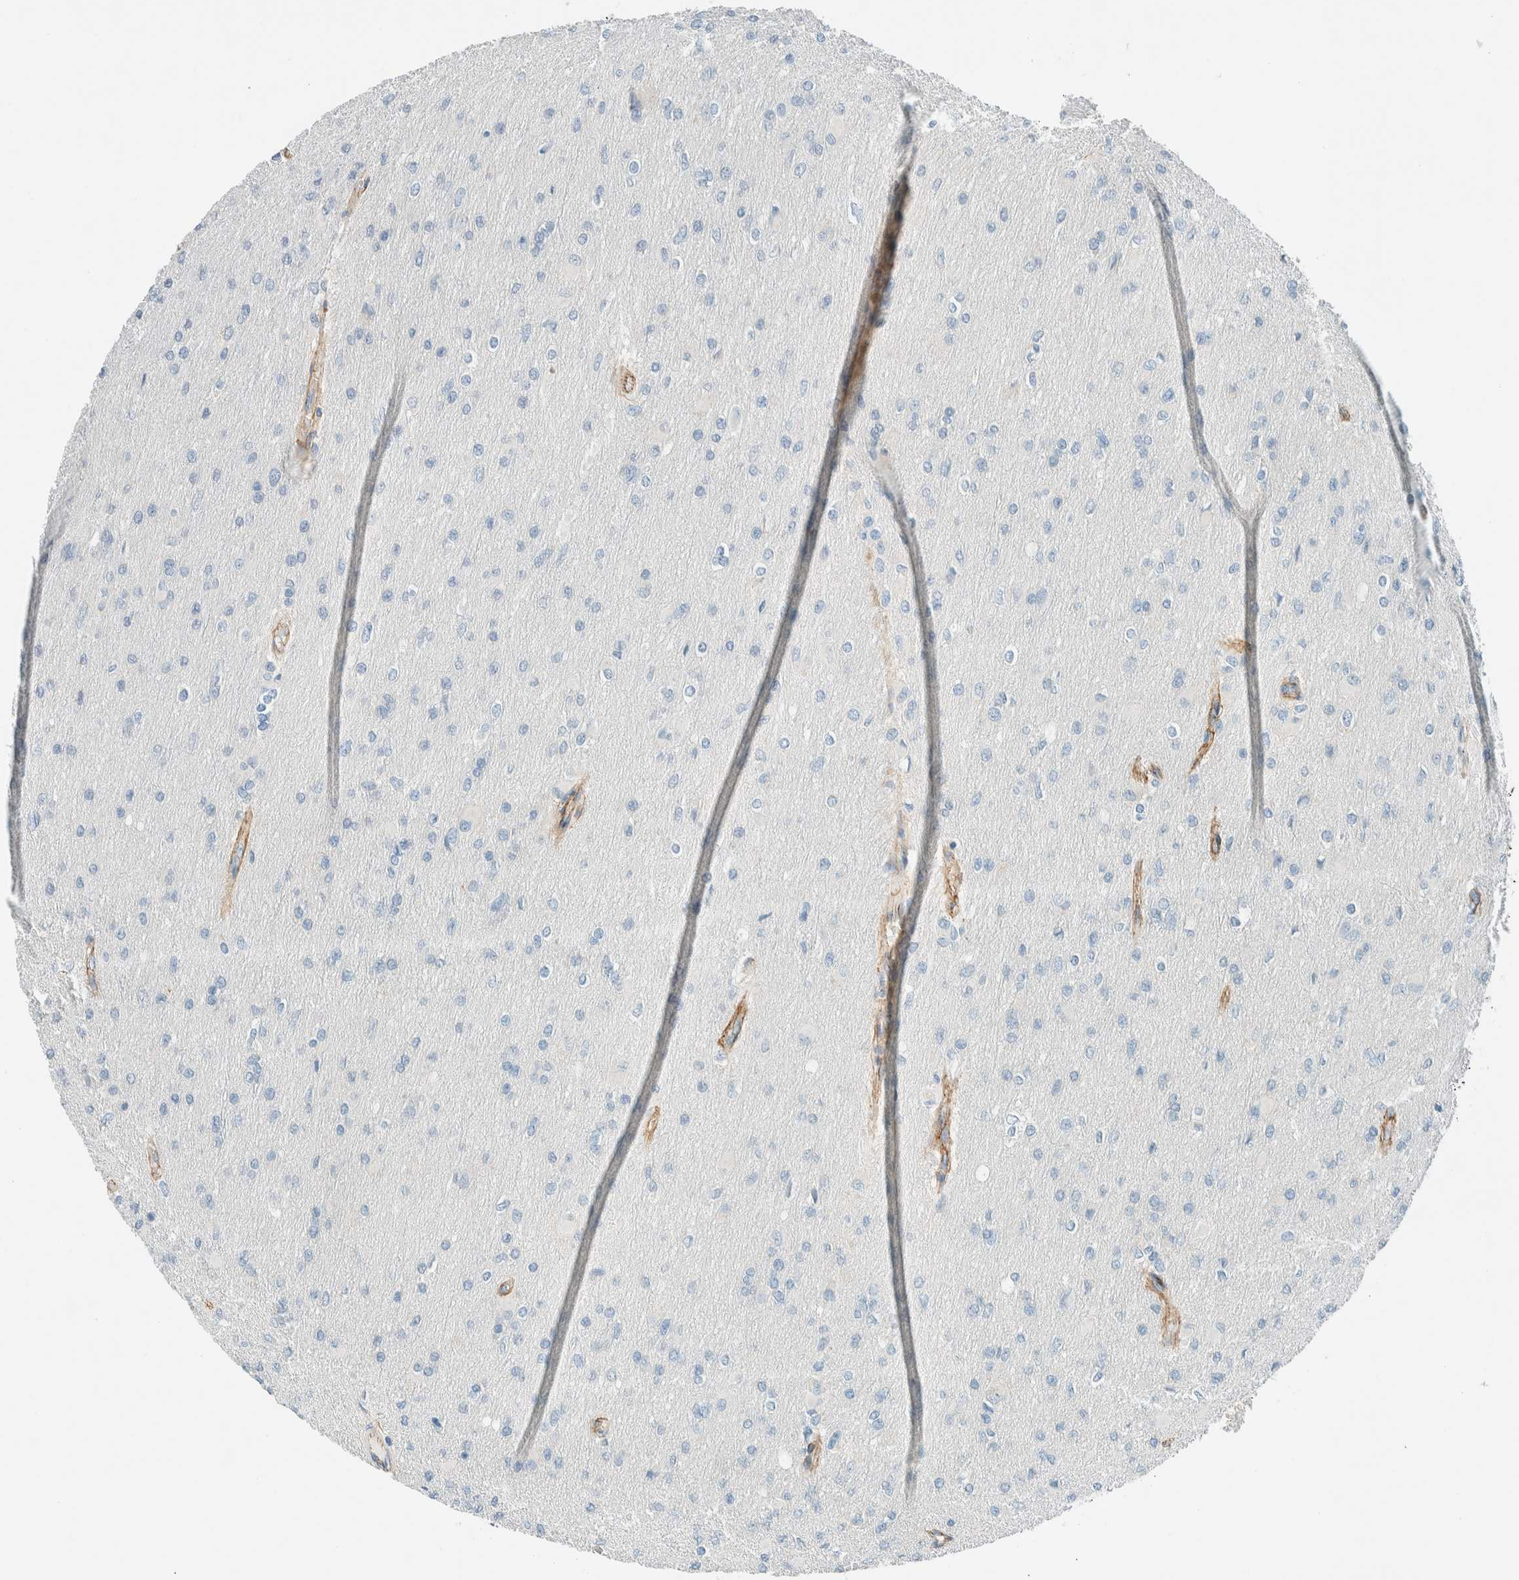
{"staining": {"intensity": "negative", "quantity": "none", "location": "none"}, "tissue": "glioma", "cell_type": "Tumor cells", "image_type": "cancer", "snomed": [{"axis": "morphology", "description": "Glioma, malignant, High grade"}, {"axis": "topography", "description": "Cerebral cortex"}], "caption": "This is an IHC histopathology image of human glioma. There is no positivity in tumor cells.", "gene": "SLFN12", "patient": {"sex": "female", "age": 36}}